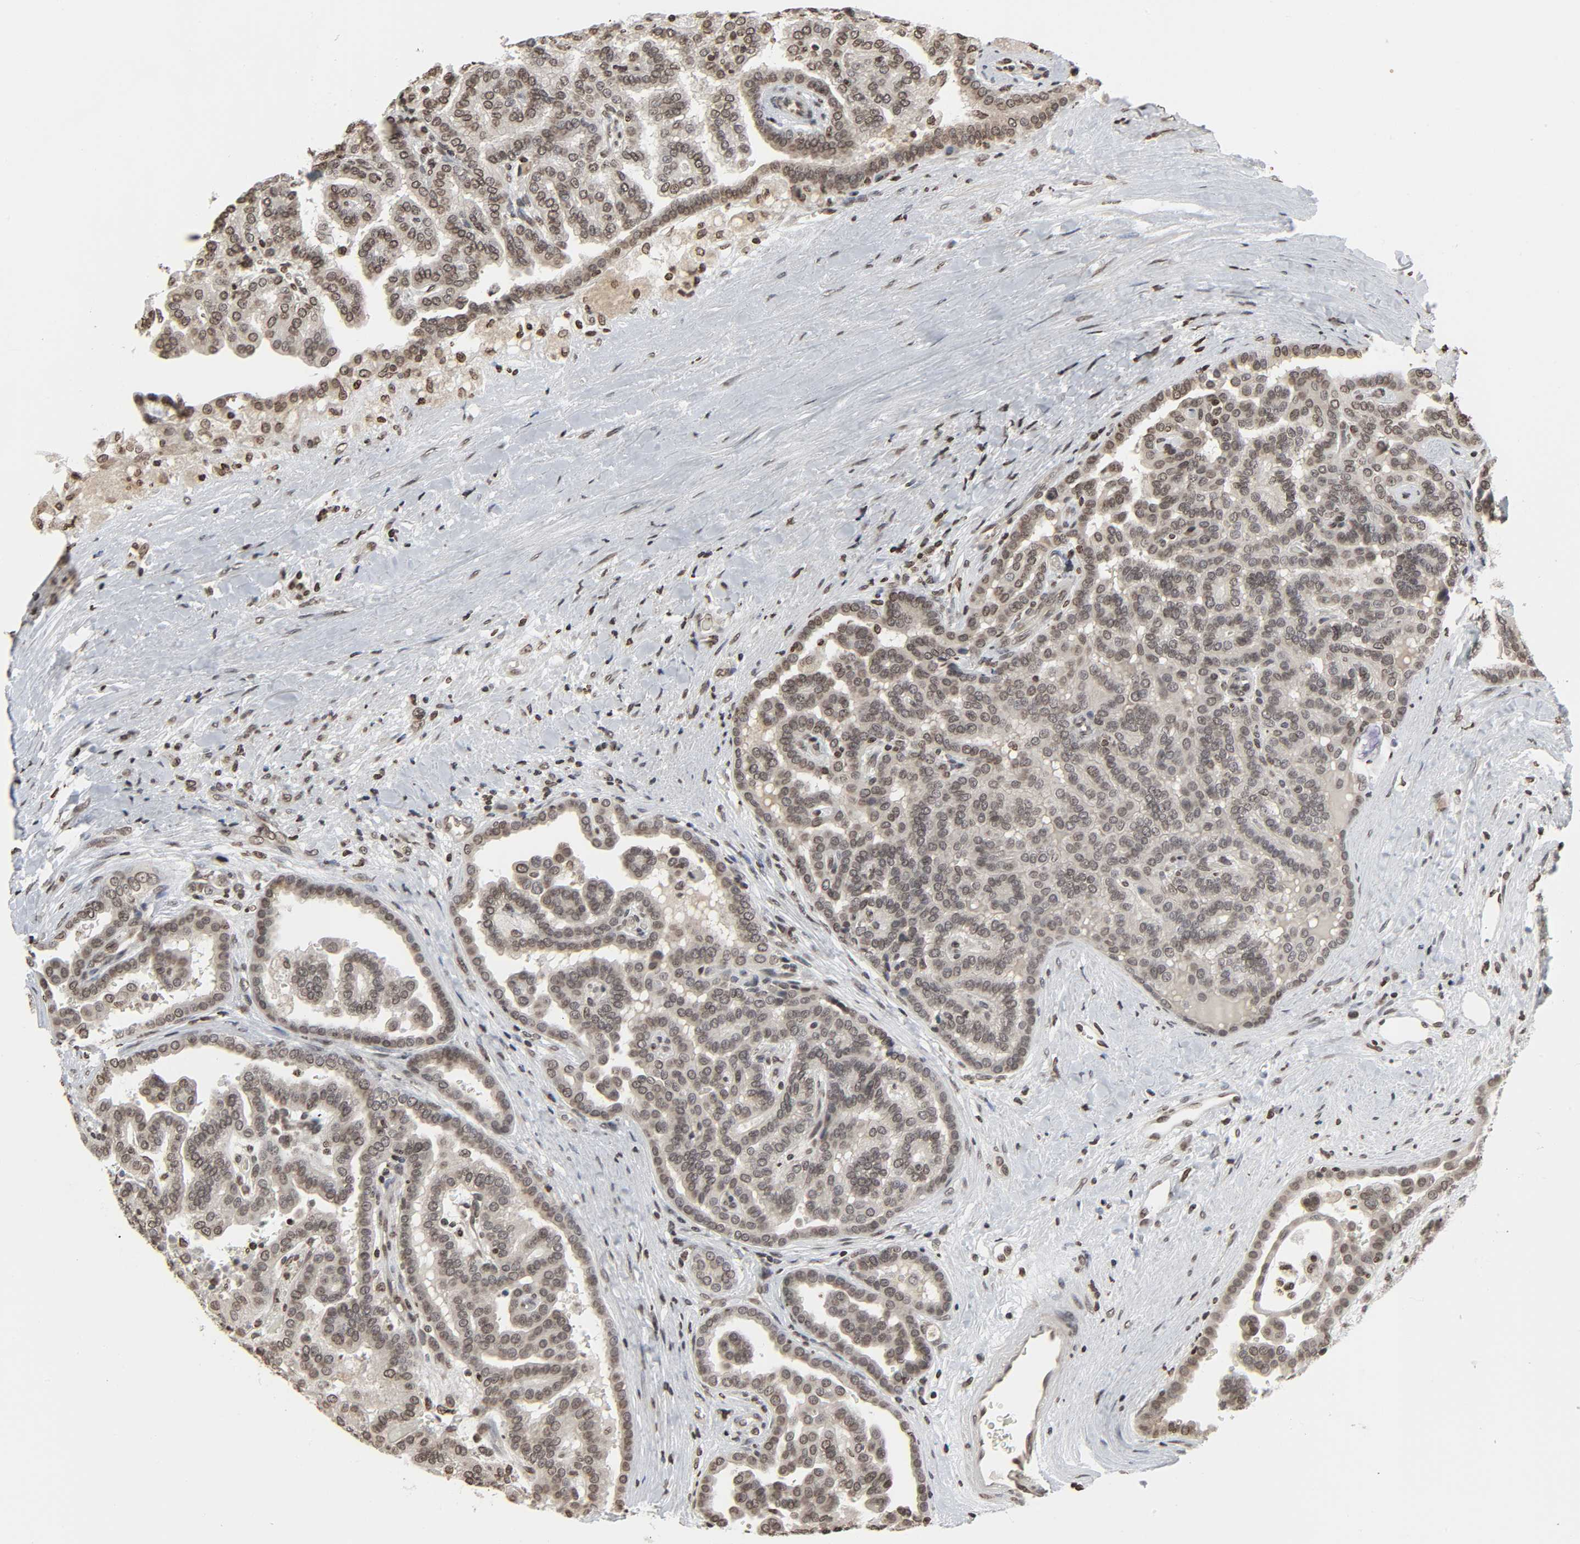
{"staining": {"intensity": "moderate", "quantity": ">75%", "location": "nuclear"}, "tissue": "renal cancer", "cell_type": "Tumor cells", "image_type": "cancer", "snomed": [{"axis": "morphology", "description": "Adenocarcinoma, NOS"}, {"axis": "topography", "description": "Kidney"}], "caption": "Moderate nuclear protein positivity is present in about >75% of tumor cells in renal cancer (adenocarcinoma).", "gene": "ELAVL1", "patient": {"sex": "male", "age": 61}}